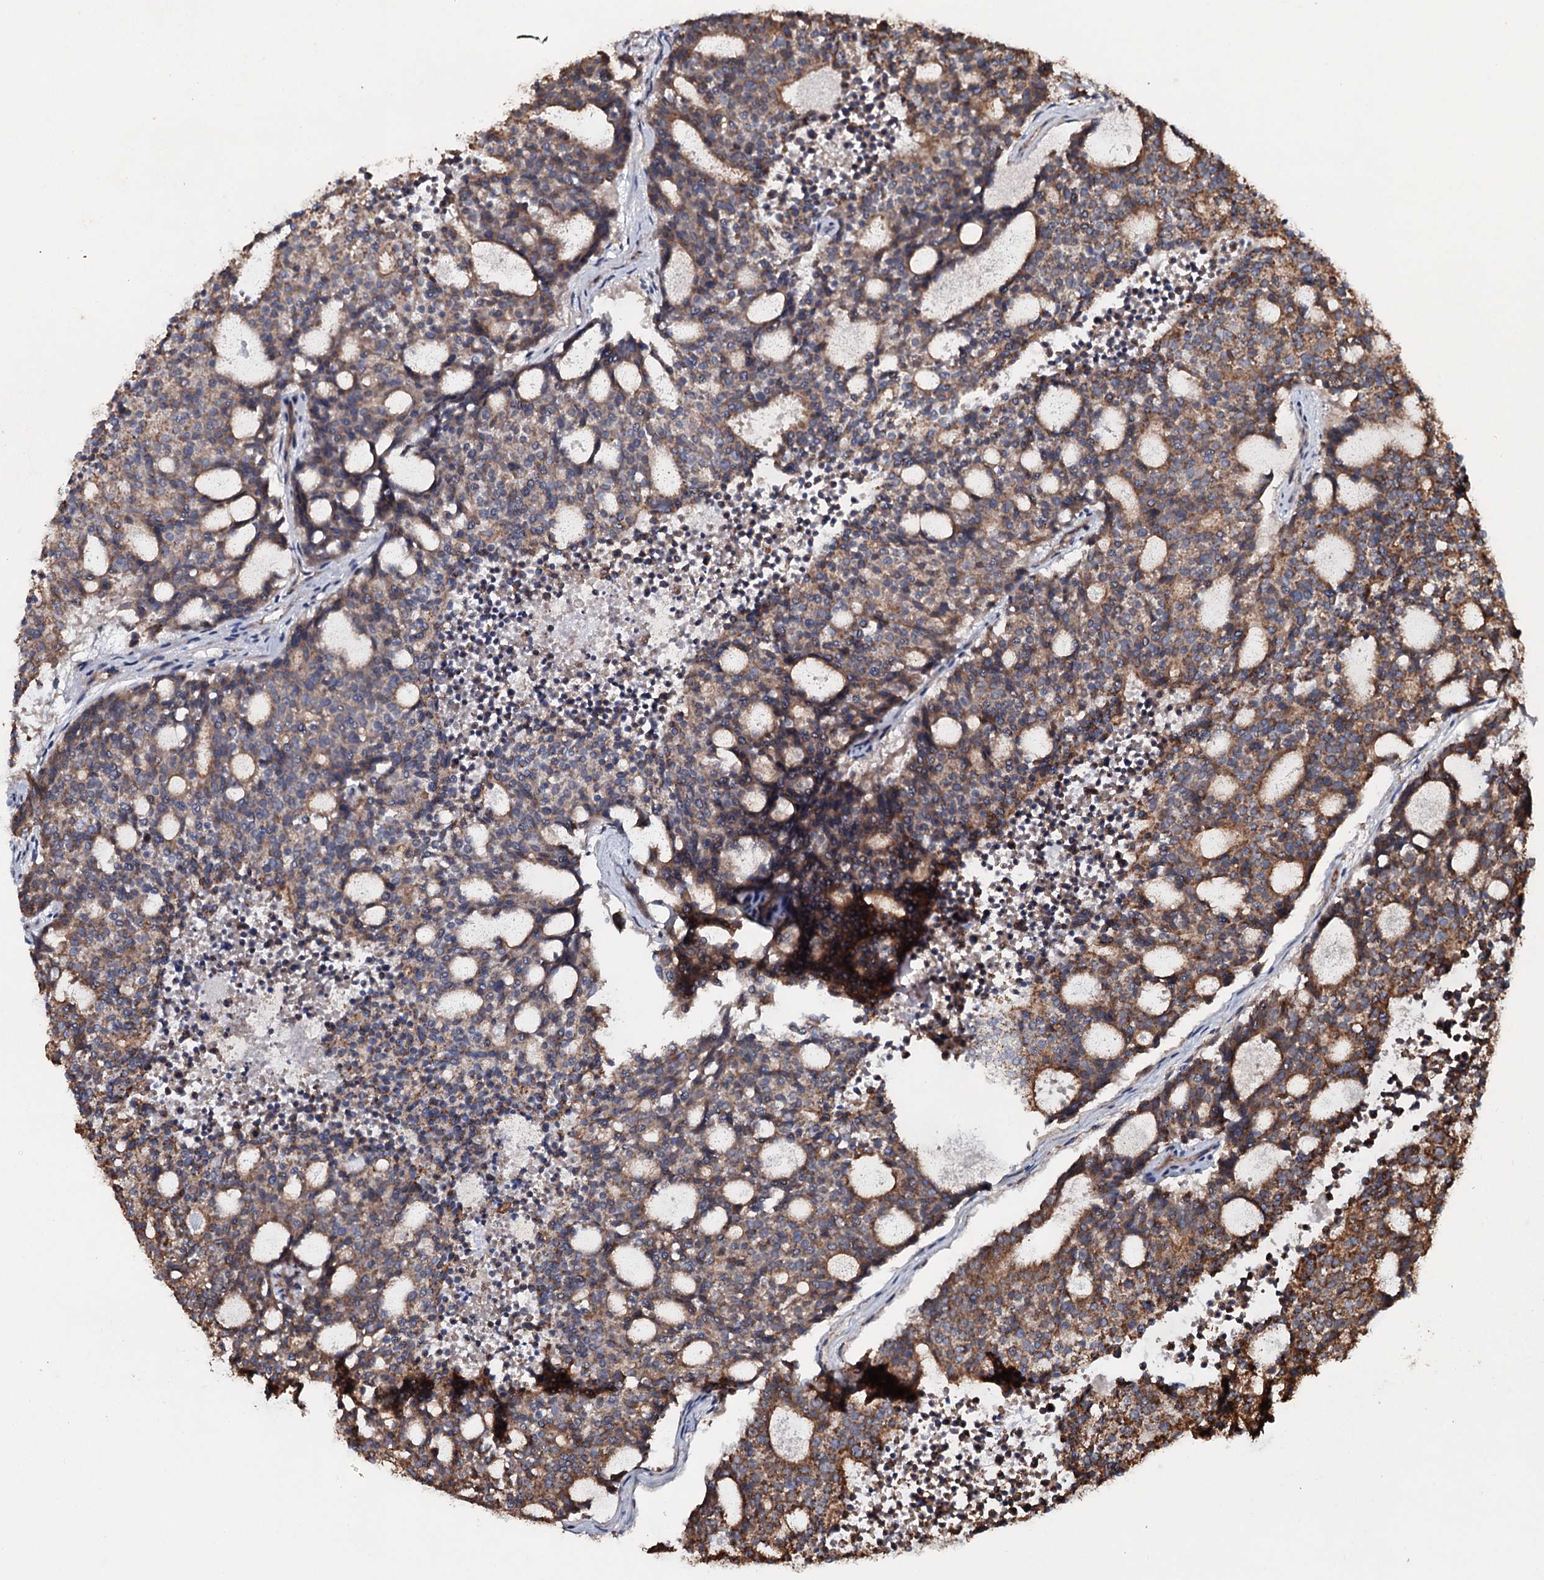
{"staining": {"intensity": "moderate", "quantity": ">75%", "location": "cytoplasmic/membranous"}, "tissue": "carcinoid", "cell_type": "Tumor cells", "image_type": "cancer", "snomed": [{"axis": "morphology", "description": "Carcinoid, malignant, NOS"}, {"axis": "topography", "description": "Pancreas"}], "caption": "A photomicrograph of carcinoid stained for a protein exhibits moderate cytoplasmic/membranous brown staining in tumor cells.", "gene": "VWA8", "patient": {"sex": "female", "age": 54}}